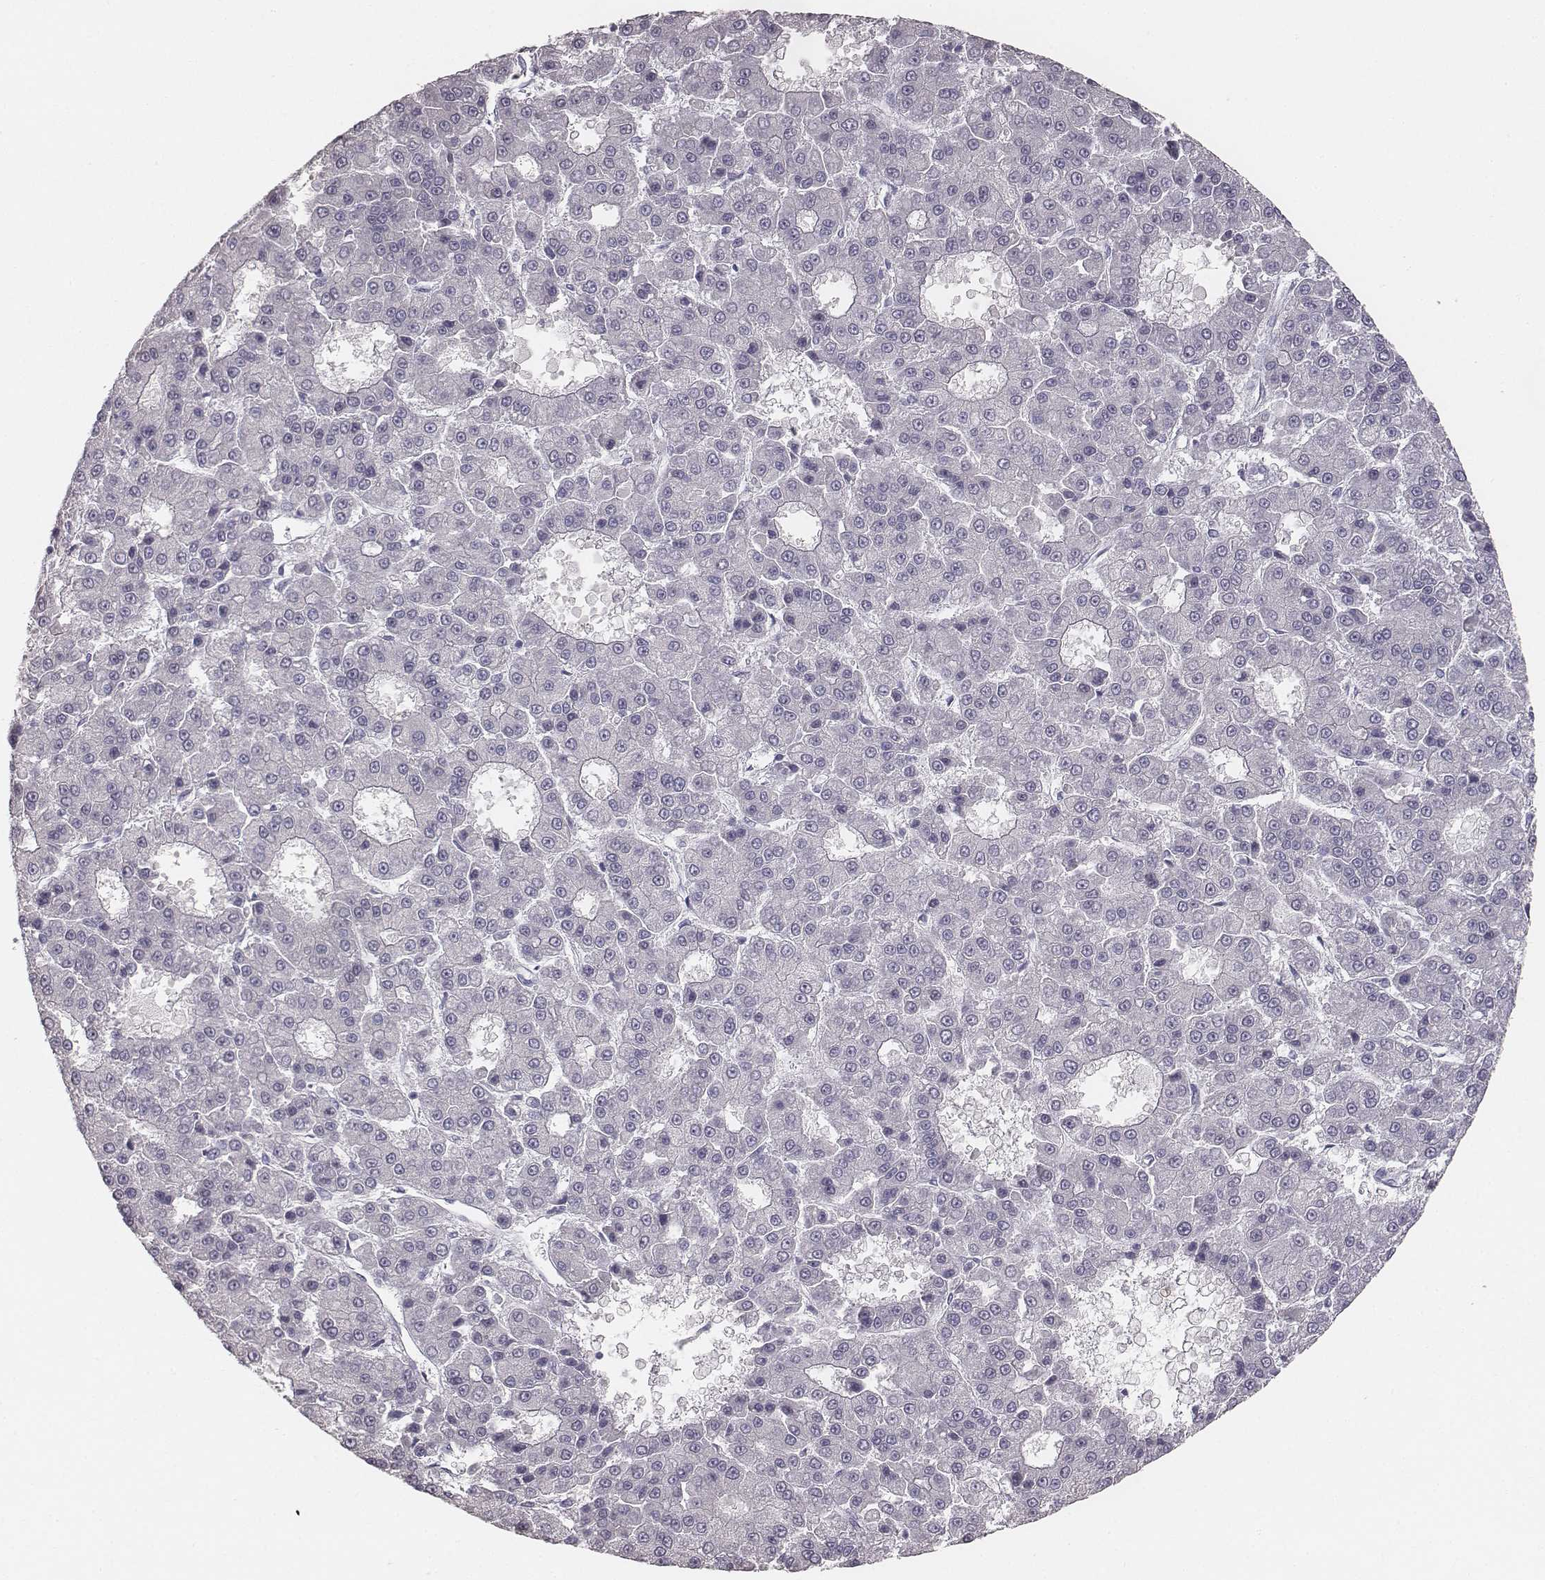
{"staining": {"intensity": "negative", "quantity": "none", "location": "none"}, "tissue": "liver cancer", "cell_type": "Tumor cells", "image_type": "cancer", "snomed": [{"axis": "morphology", "description": "Carcinoma, Hepatocellular, NOS"}, {"axis": "topography", "description": "Liver"}], "caption": "Liver cancer stained for a protein using IHC exhibits no expression tumor cells.", "gene": "MYH6", "patient": {"sex": "male", "age": 70}}